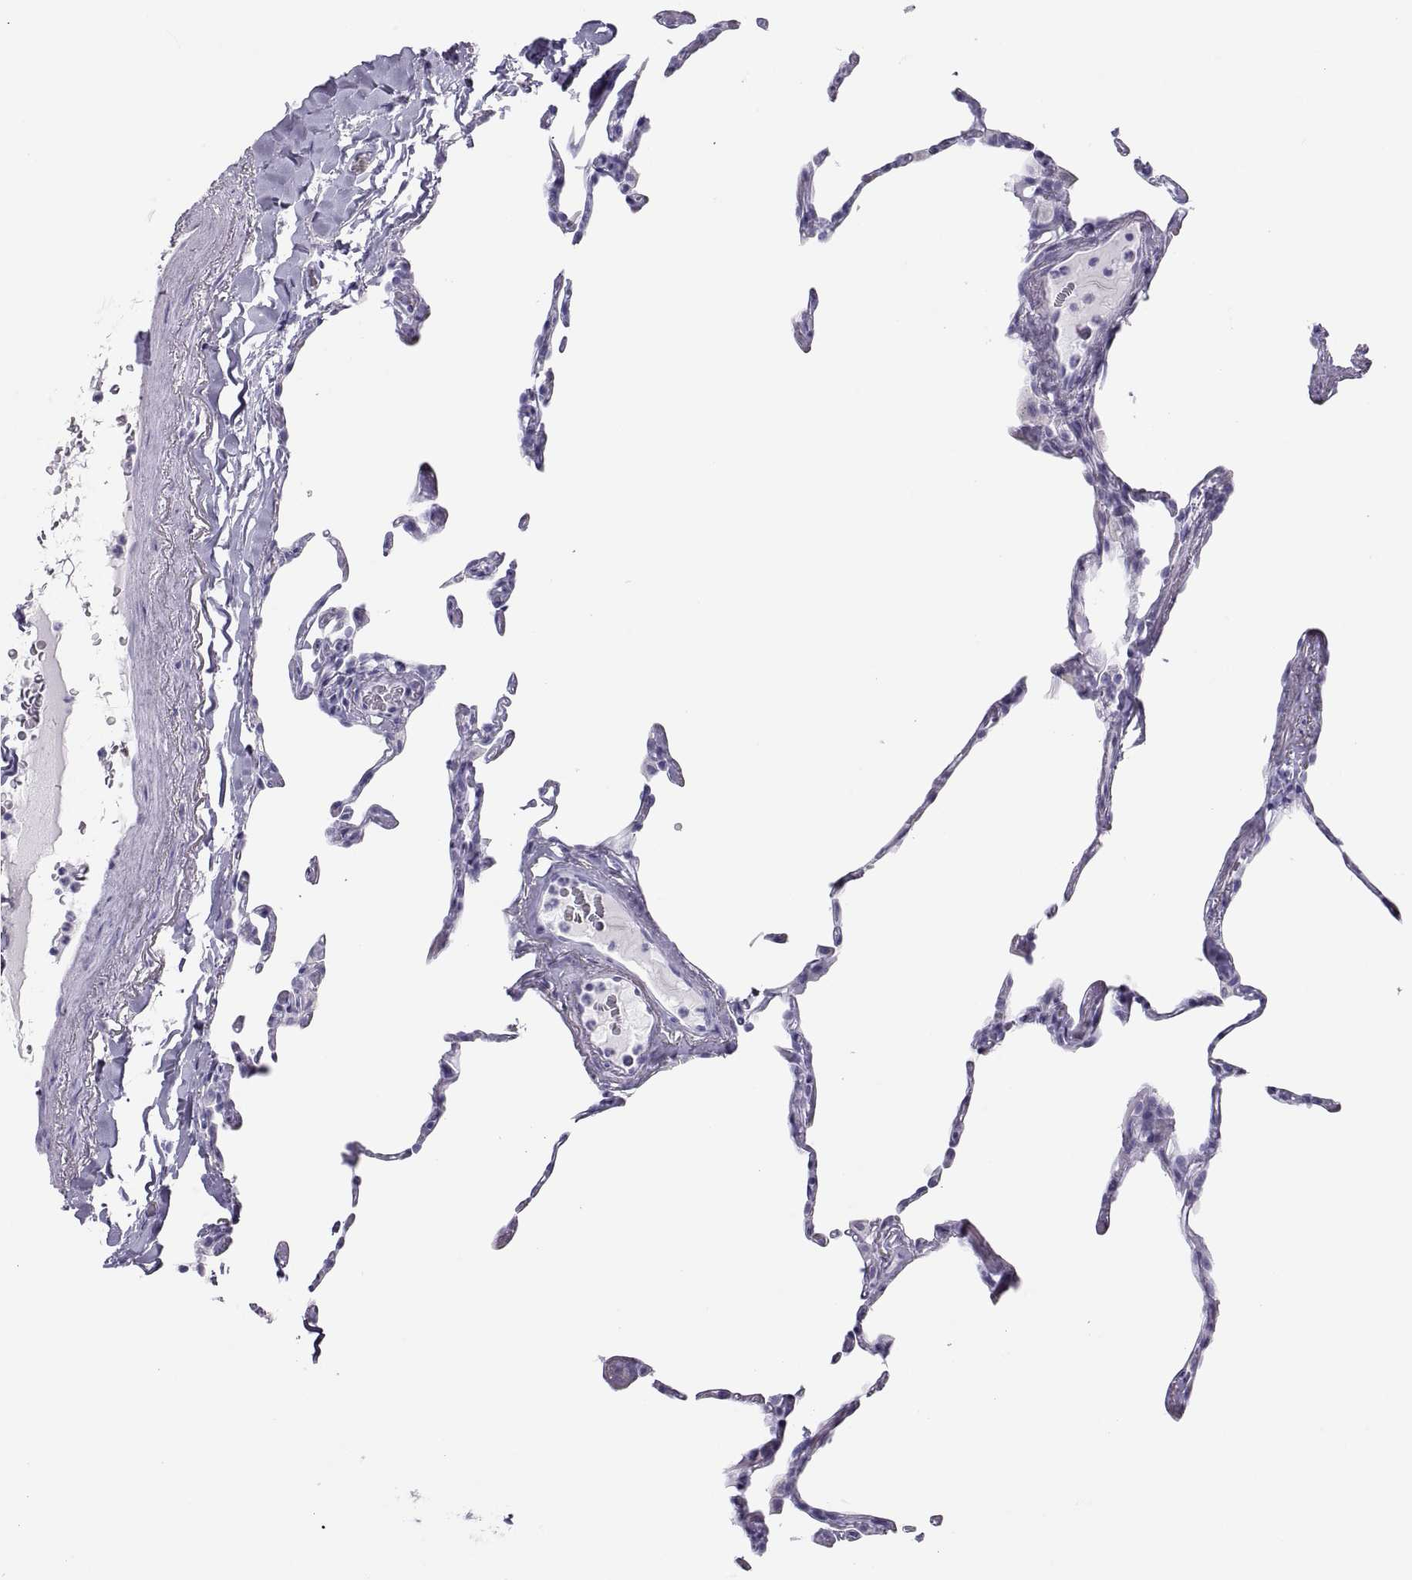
{"staining": {"intensity": "negative", "quantity": "none", "location": "none"}, "tissue": "lung", "cell_type": "Alveolar cells", "image_type": "normal", "snomed": [{"axis": "morphology", "description": "Normal tissue, NOS"}, {"axis": "topography", "description": "Lung"}], "caption": "Image shows no protein staining in alveolar cells of normal lung. (DAB (3,3'-diaminobenzidine) immunohistochemistry with hematoxylin counter stain).", "gene": "SEMG1", "patient": {"sex": "male", "age": 65}}